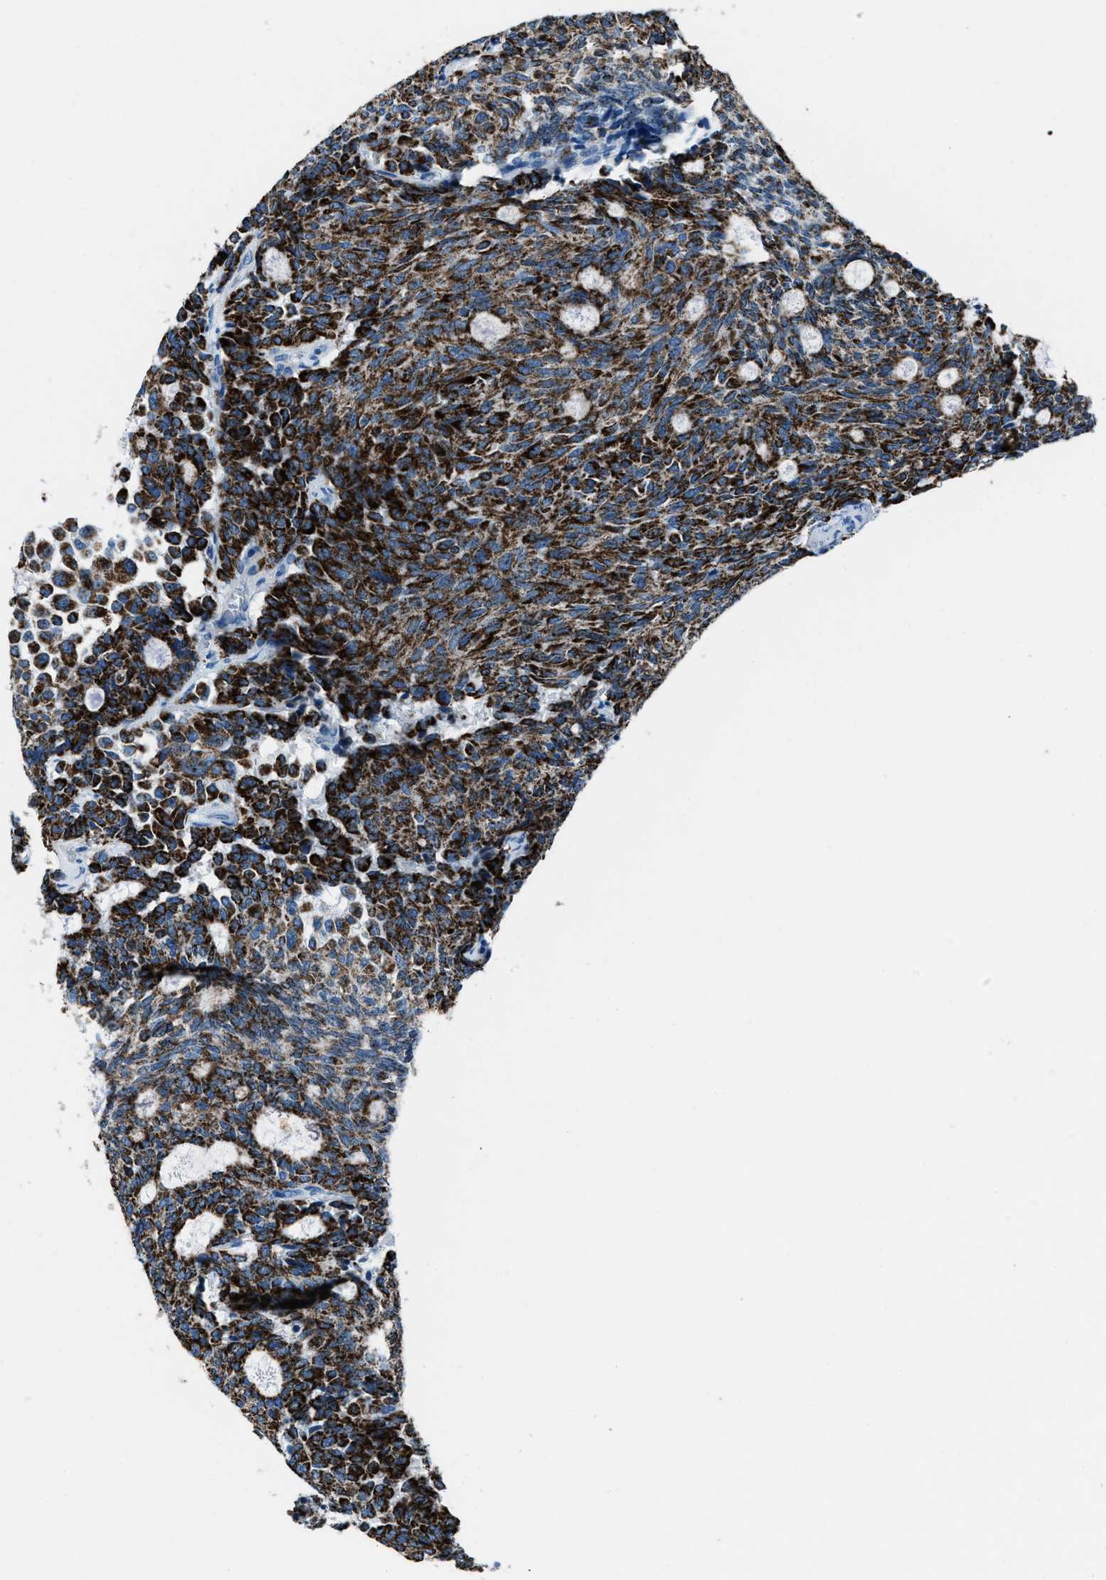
{"staining": {"intensity": "strong", "quantity": ">75%", "location": "cytoplasmic/membranous"}, "tissue": "carcinoid", "cell_type": "Tumor cells", "image_type": "cancer", "snomed": [{"axis": "morphology", "description": "Carcinoid, malignant, NOS"}, {"axis": "topography", "description": "Pancreas"}], "caption": "Protein staining of carcinoid tissue displays strong cytoplasmic/membranous staining in approximately >75% of tumor cells.", "gene": "AMACR", "patient": {"sex": "female", "age": 54}}